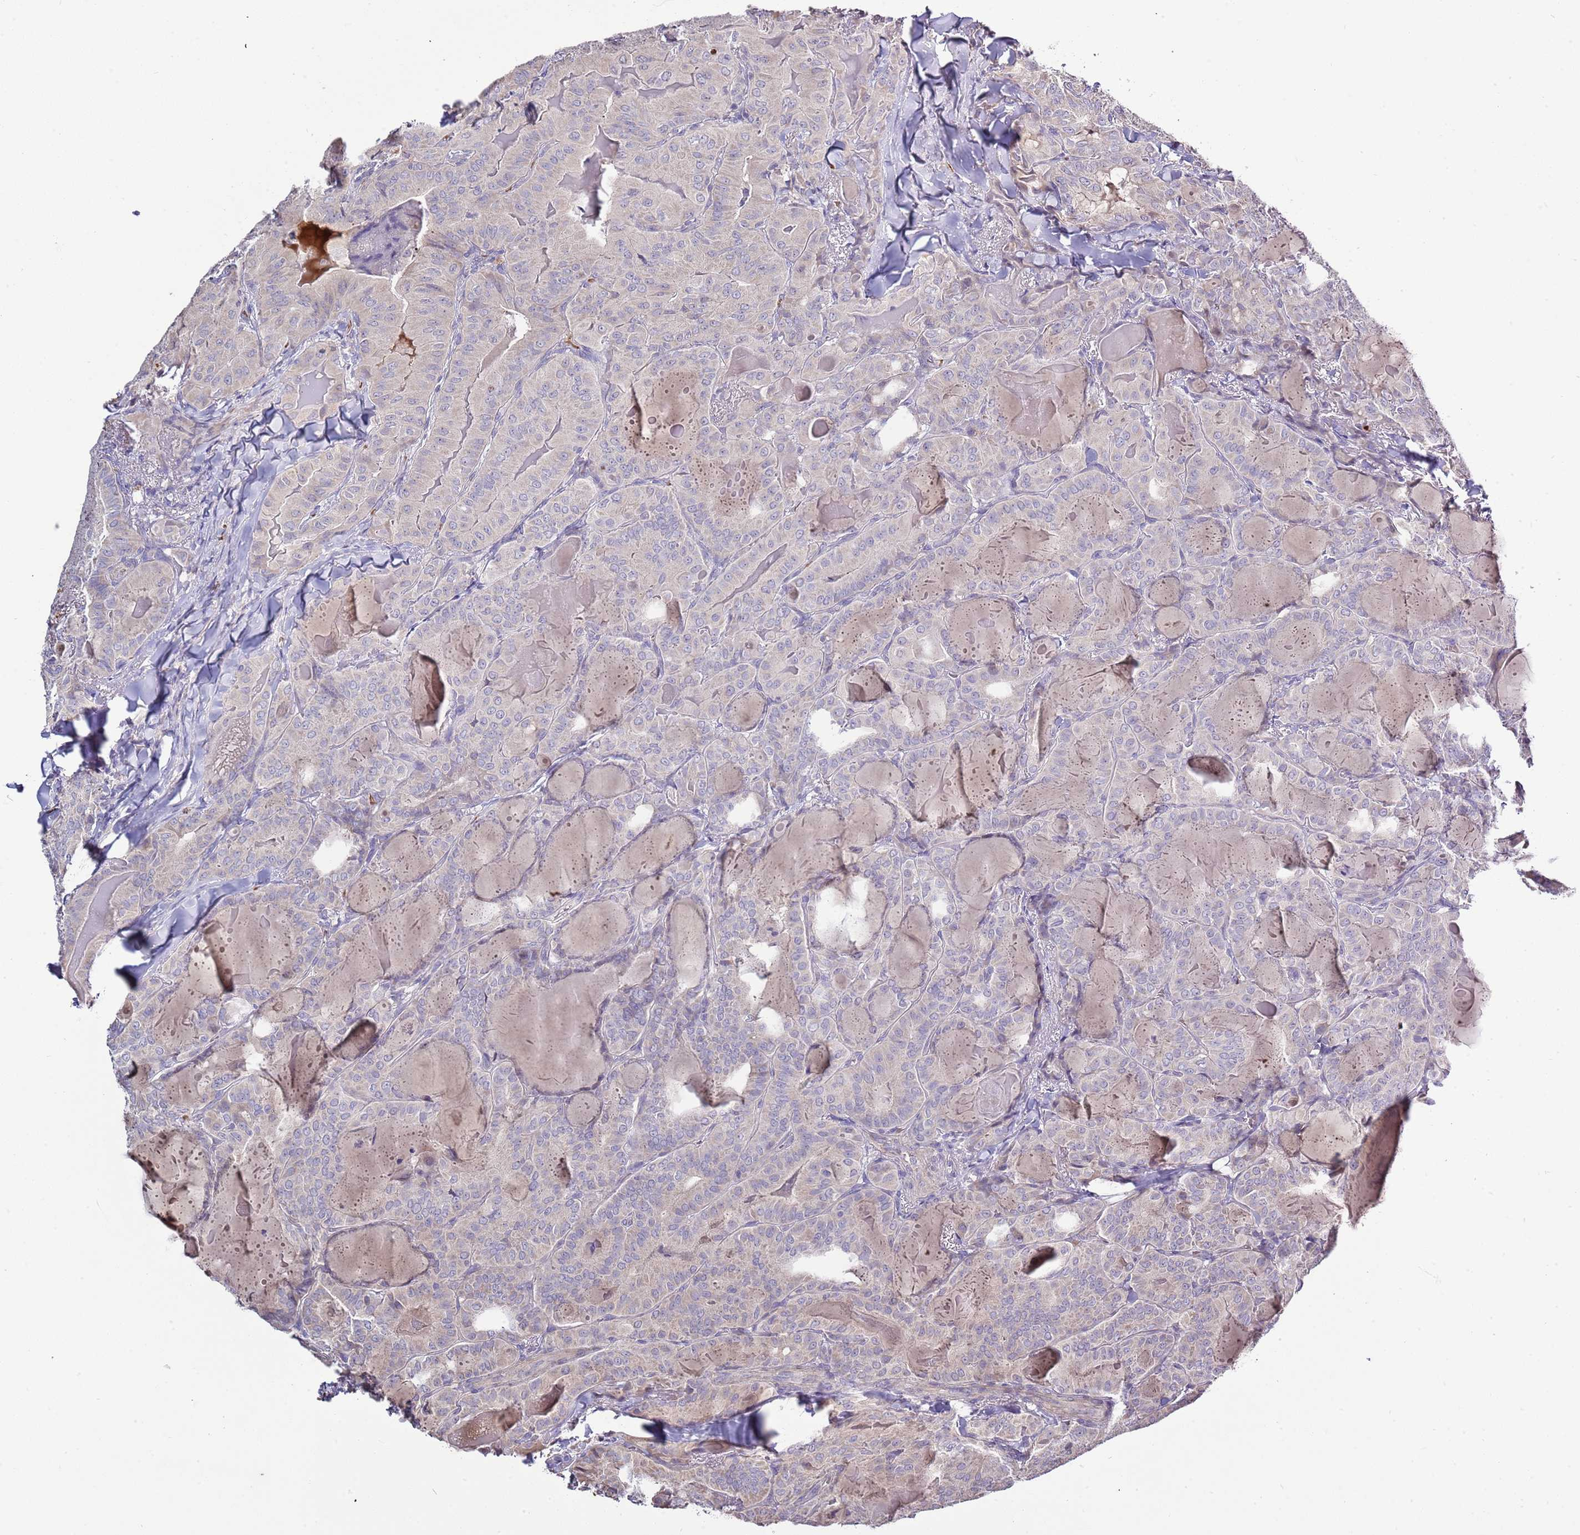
{"staining": {"intensity": "negative", "quantity": "none", "location": "none"}, "tissue": "thyroid cancer", "cell_type": "Tumor cells", "image_type": "cancer", "snomed": [{"axis": "morphology", "description": "Papillary adenocarcinoma, NOS"}, {"axis": "topography", "description": "Thyroid gland"}], "caption": "This is an immunohistochemistry (IHC) photomicrograph of human thyroid cancer. There is no staining in tumor cells.", "gene": "P2RY13", "patient": {"sex": "female", "age": 68}}